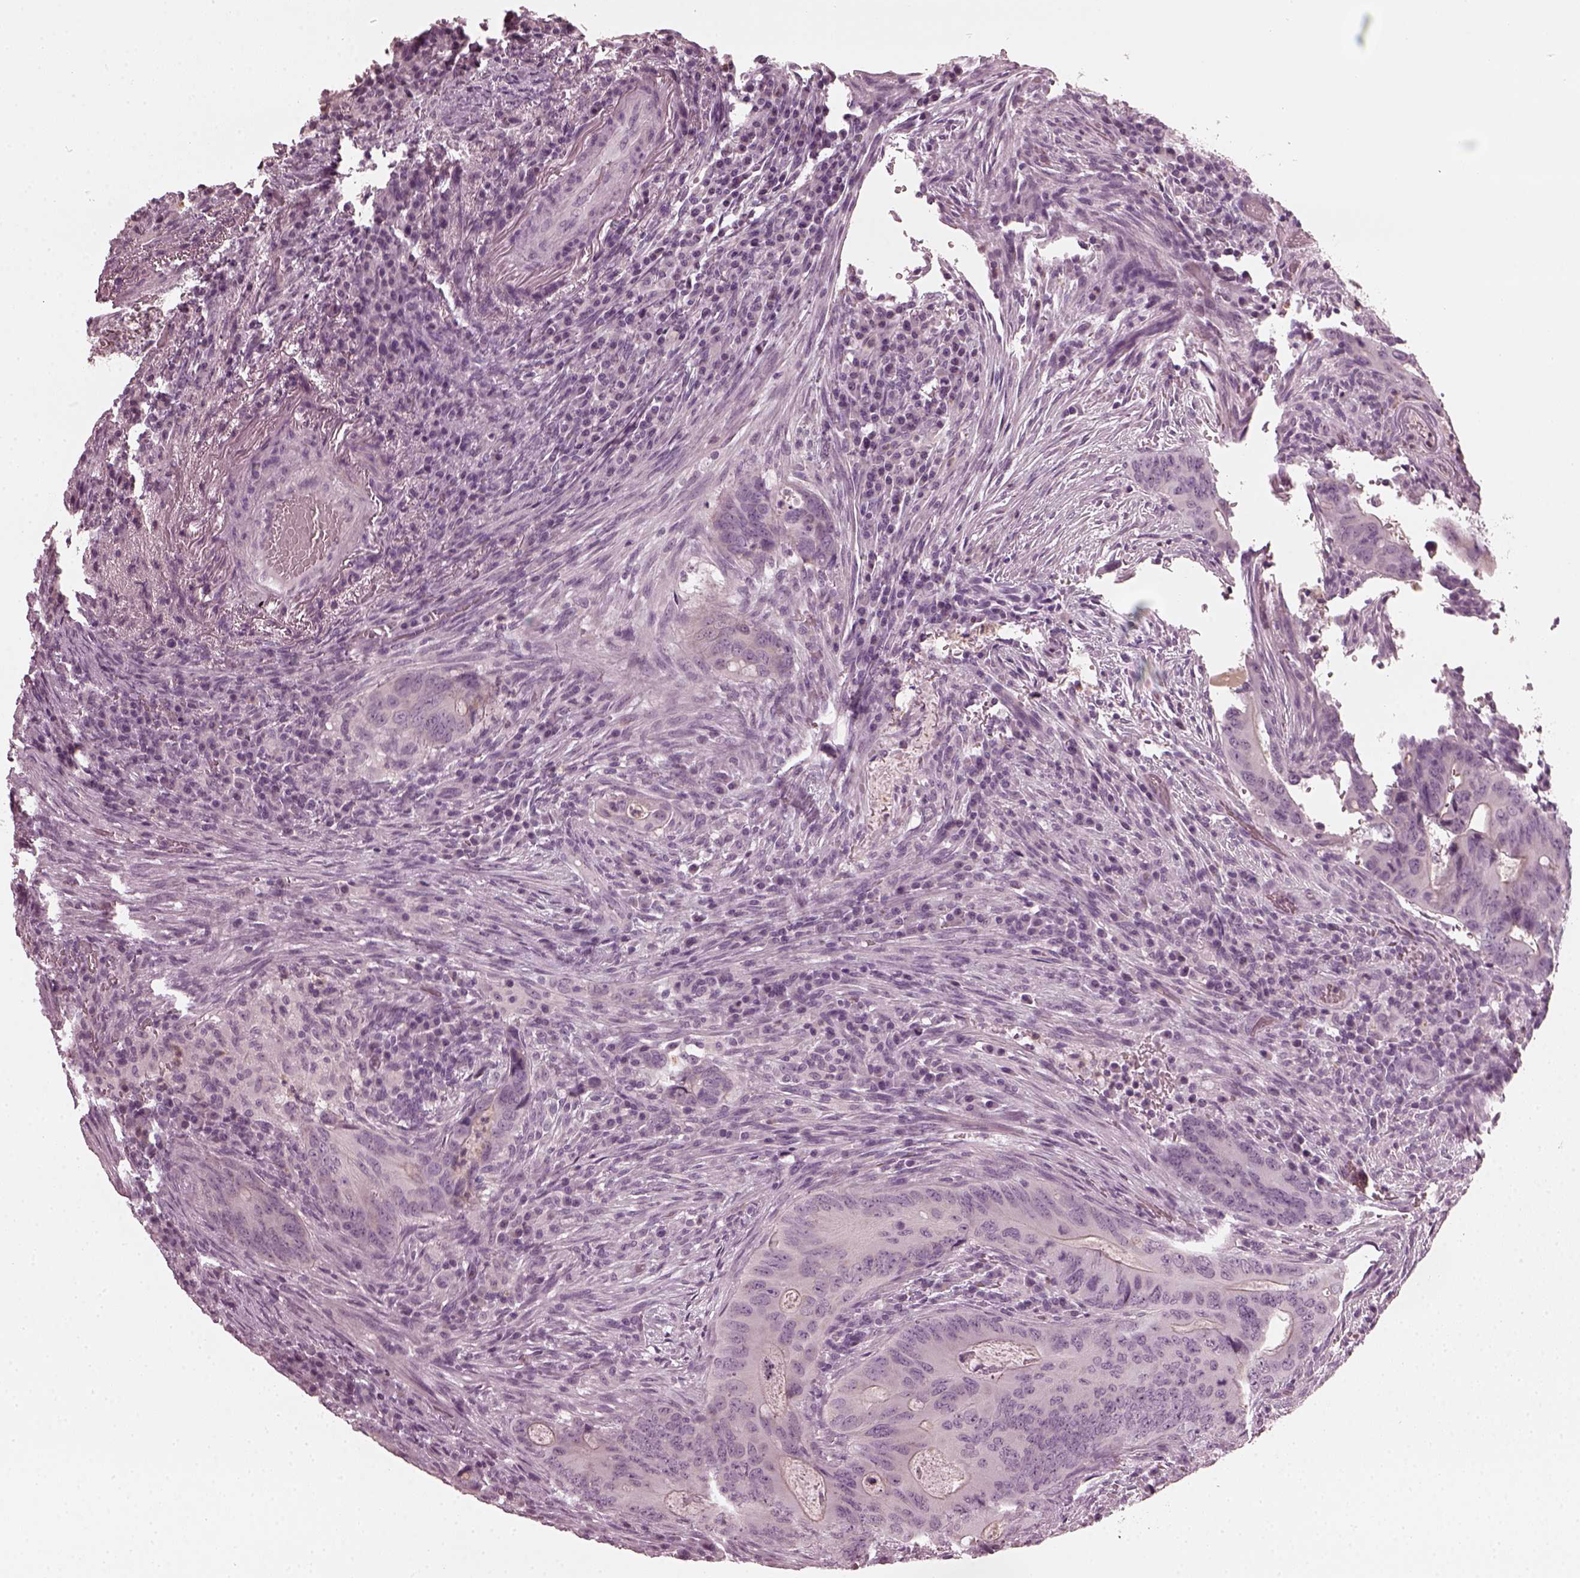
{"staining": {"intensity": "negative", "quantity": "none", "location": "none"}, "tissue": "colorectal cancer", "cell_type": "Tumor cells", "image_type": "cancer", "snomed": [{"axis": "morphology", "description": "Adenocarcinoma, NOS"}, {"axis": "topography", "description": "Colon"}], "caption": "High magnification brightfield microscopy of colorectal cancer stained with DAB (brown) and counterstained with hematoxylin (blue): tumor cells show no significant staining. The staining is performed using DAB (3,3'-diaminobenzidine) brown chromogen with nuclei counter-stained in using hematoxylin.", "gene": "CCDC170", "patient": {"sex": "female", "age": 74}}